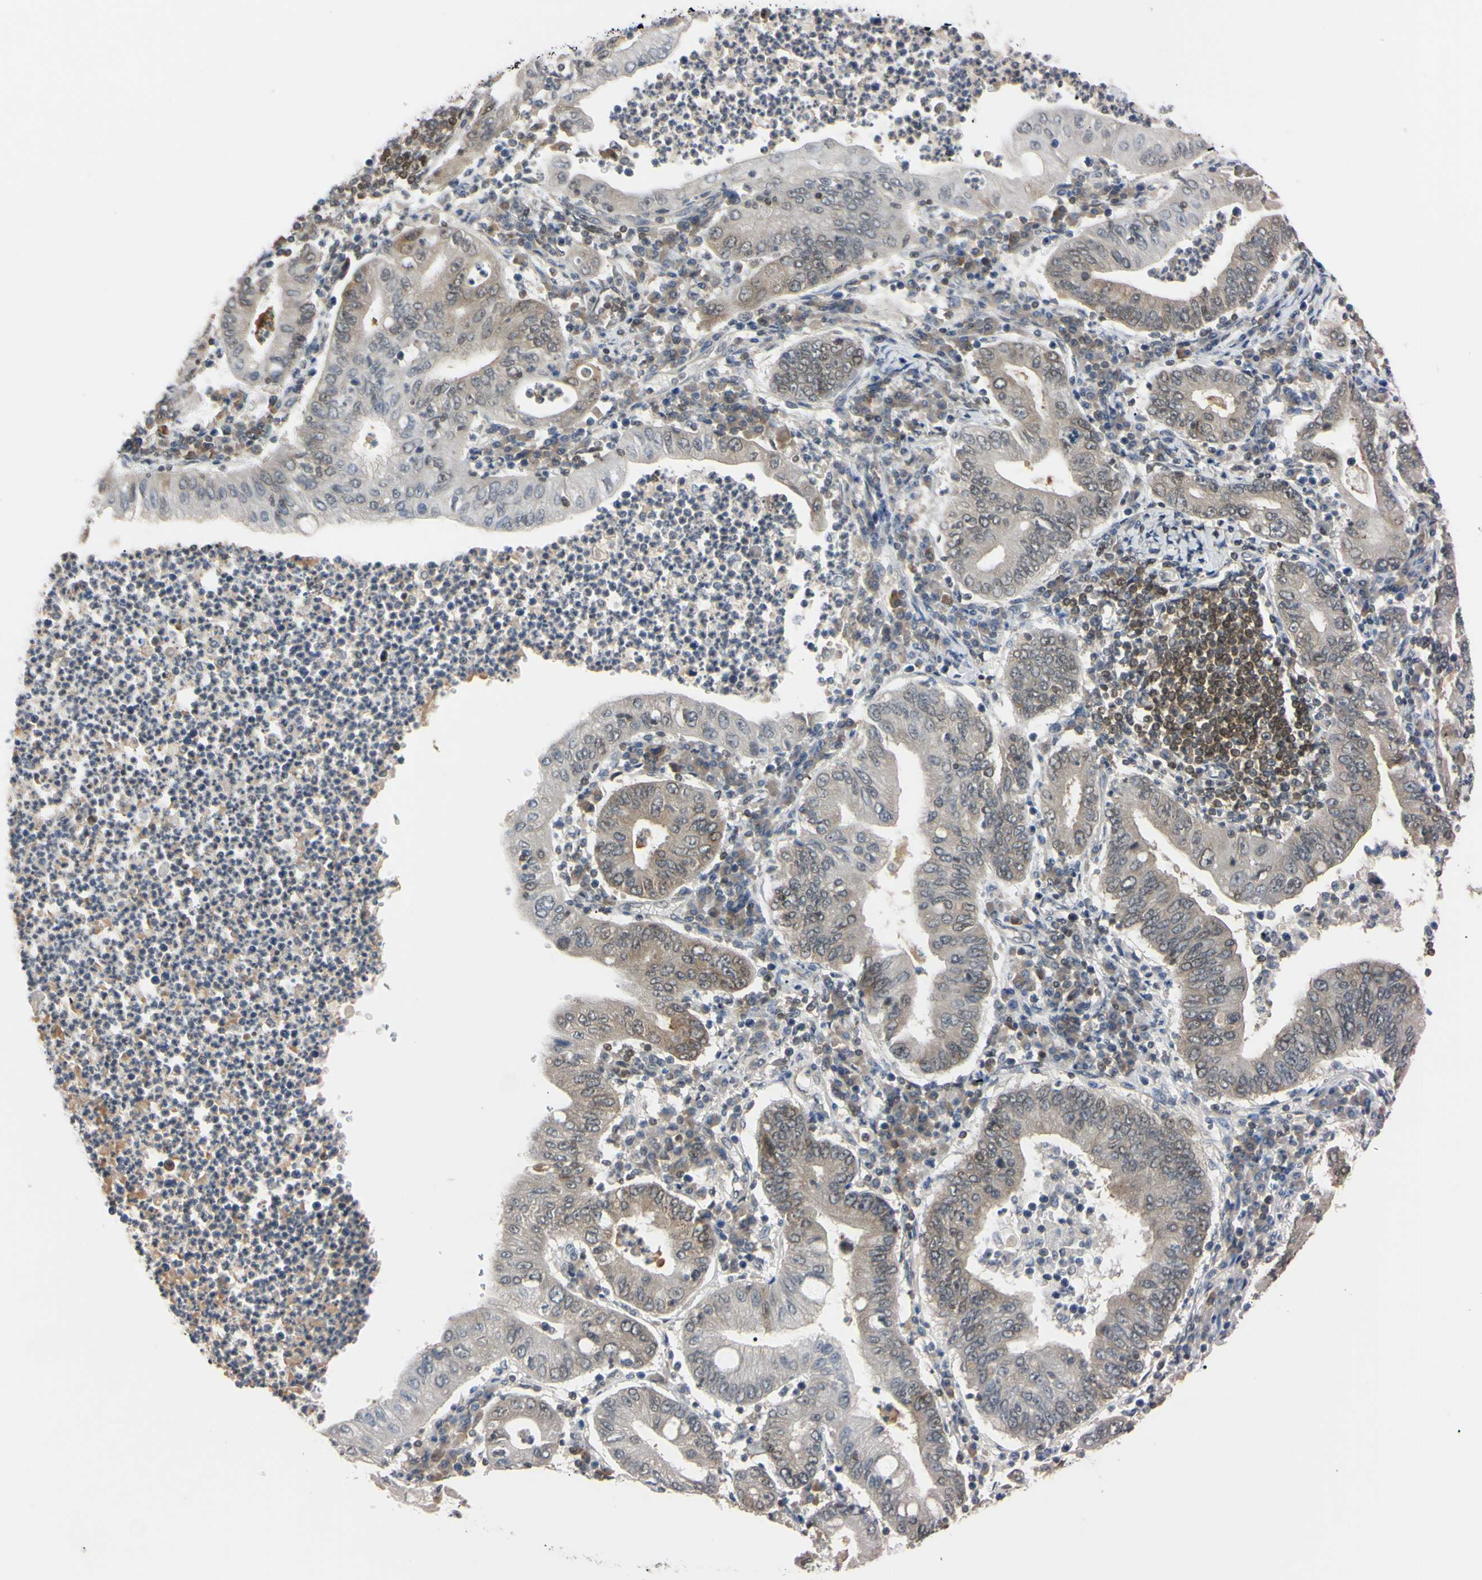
{"staining": {"intensity": "weak", "quantity": ">75%", "location": "cytoplasmic/membranous"}, "tissue": "stomach cancer", "cell_type": "Tumor cells", "image_type": "cancer", "snomed": [{"axis": "morphology", "description": "Normal tissue, NOS"}, {"axis": "morphology", "description": "Adenocarcinoma, NOS"}, {"axis": "topography", "description": "Esophagus"}, {"axis": "topography", "description": "Stomach, upper"}, {"axis": "topography", "description": "Peripheral nerve tissue"}], "caption": "This is an image of immunohistochemistry (IHC) staining of stomach cancer, which shows weak expression in the cytoplasmic/membranous of tumor cells.", "gene": "UBE2I", "patient": {"sex": "male", "age": 62}}